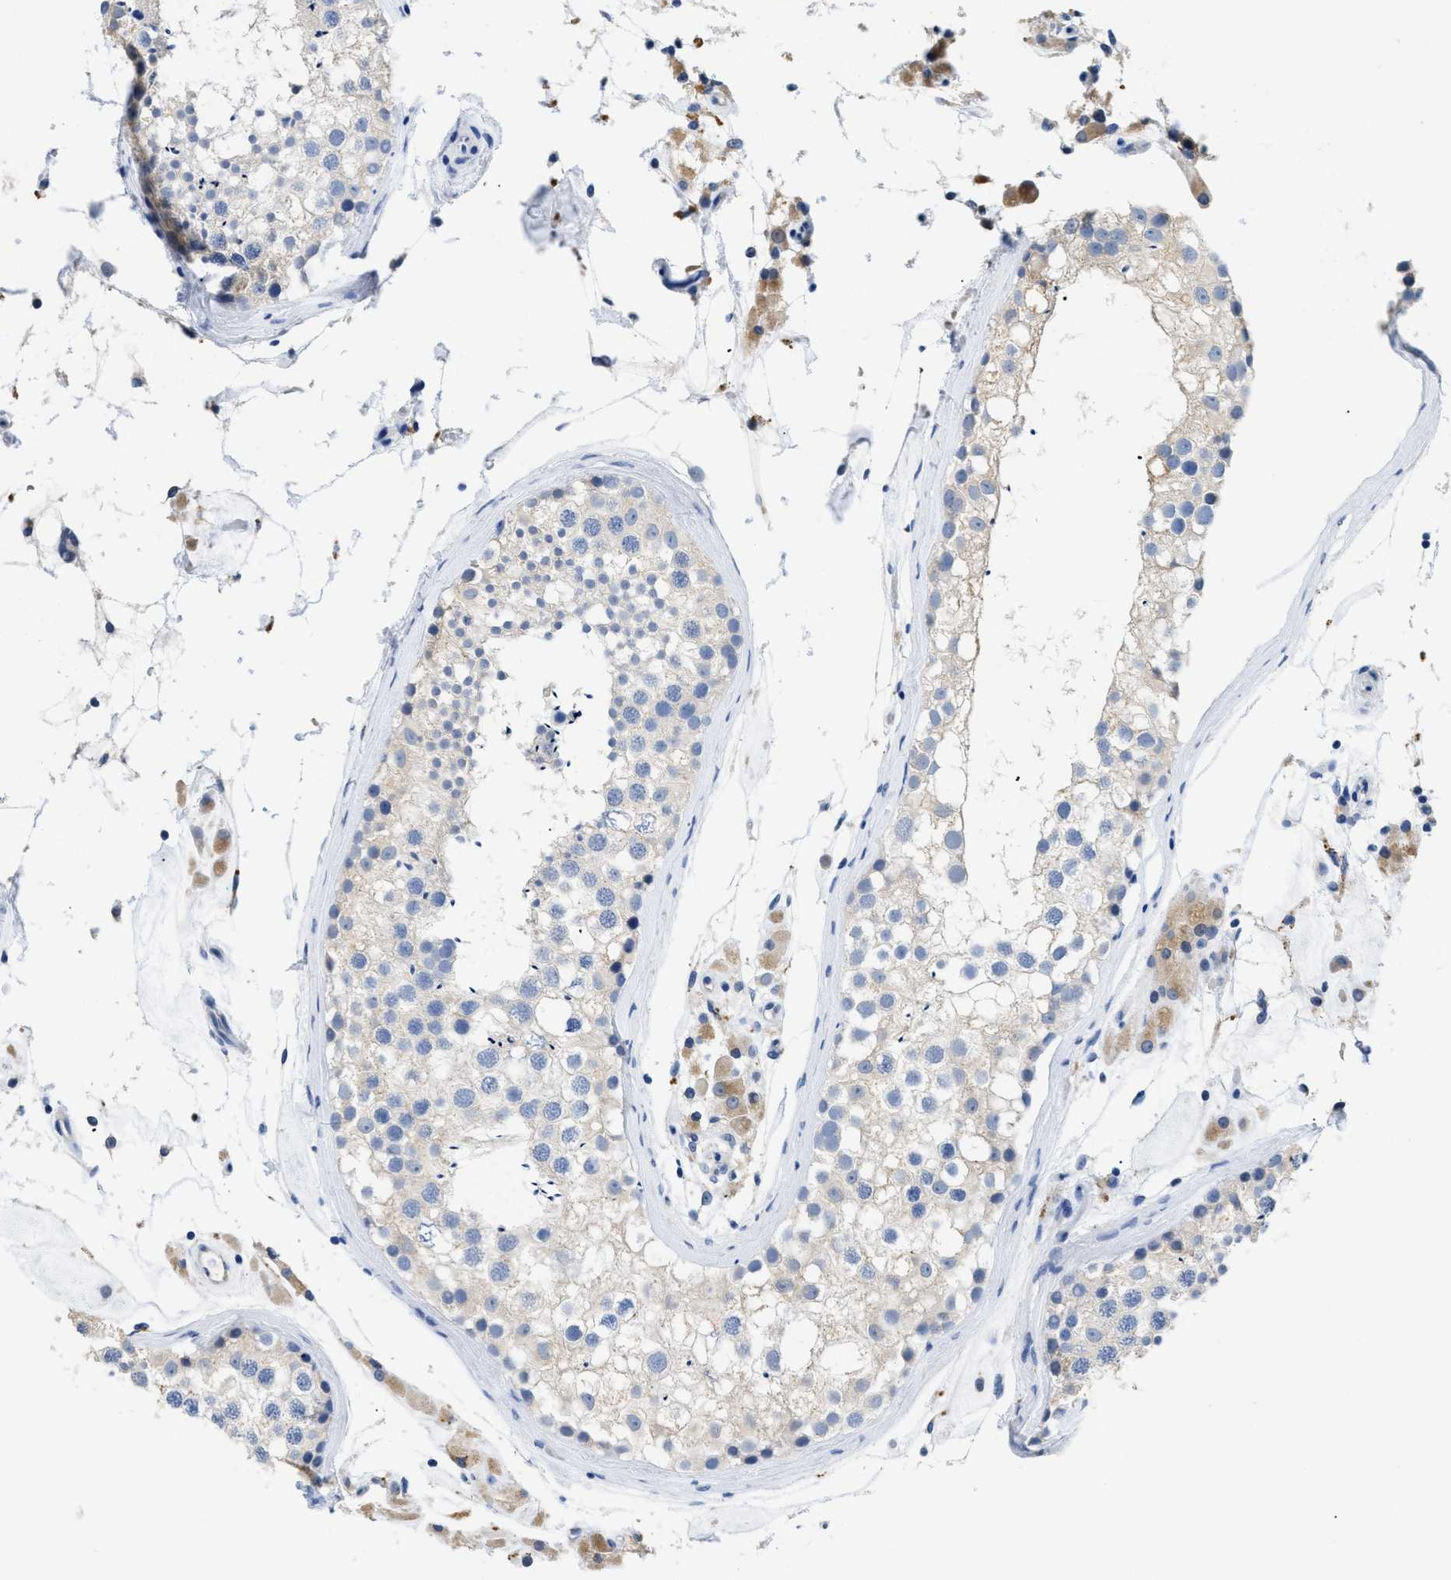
{"staining": {"intensity": "negative", "quantity": "none", "location": "none"}, "tissue": "testis", "cell_type": "Cells in seminiferous ducts", "image_type": "normal", "snomed": [{"axis": "morphology", "description": "Normal tissue, NOS"}, {"axis": "topography", "description": "Testis"}], "caption": "The immunohistochemistry image has no significant staining in cells in seminiferous ducts of testis. The staining was performed using DAB (3,3'-diaminobenzidine) to visualize the protein expression in brown, while the nuclei were stained in blue with hematoxylin (Magnification: 20x).", "gene": "APOBEC2", "patient": {"sex": "male", "age": 46}}